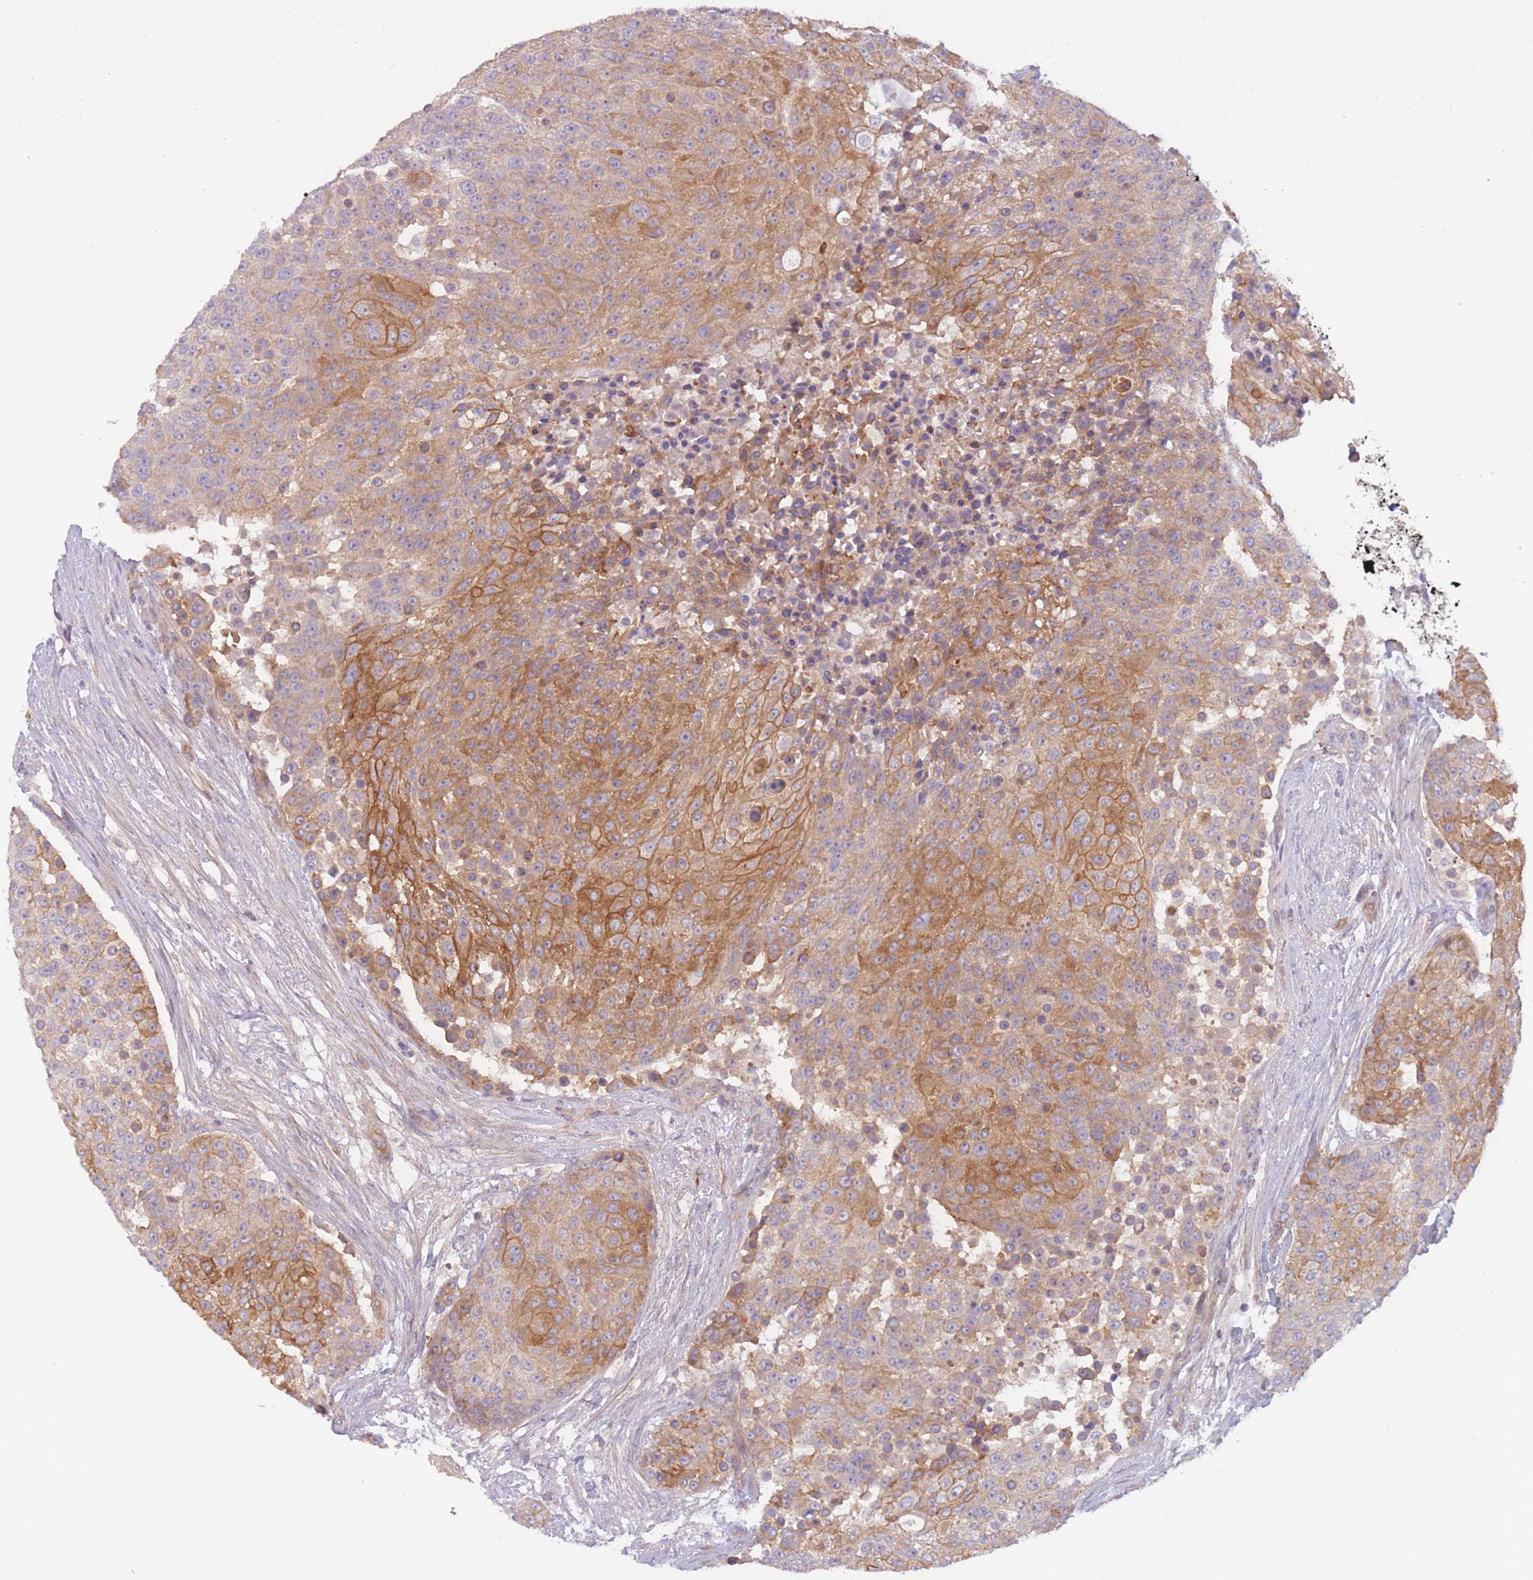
{"staining": {"intensity": "moderate", "quantity": ">75%", "location": "cytoplasmic/membranous"}, "tissue": "urothelial cancer", "cell_type": "Tumor cells", "image_type": "cancer", "snomed": [{"axis": "morphology", "description": "Urothelial carcinoma, High grade"}, {"axis": "topography", "description": "Urinary bladder"}], "caption": "The image reveals staining of urothelial carcinoma (high-grade), revealing moderate cytoplasmic/membranous protein expression (brown color) within tumor cells.", "gene": "WDR93", "patient": {"sex": "female", "age": 63}}